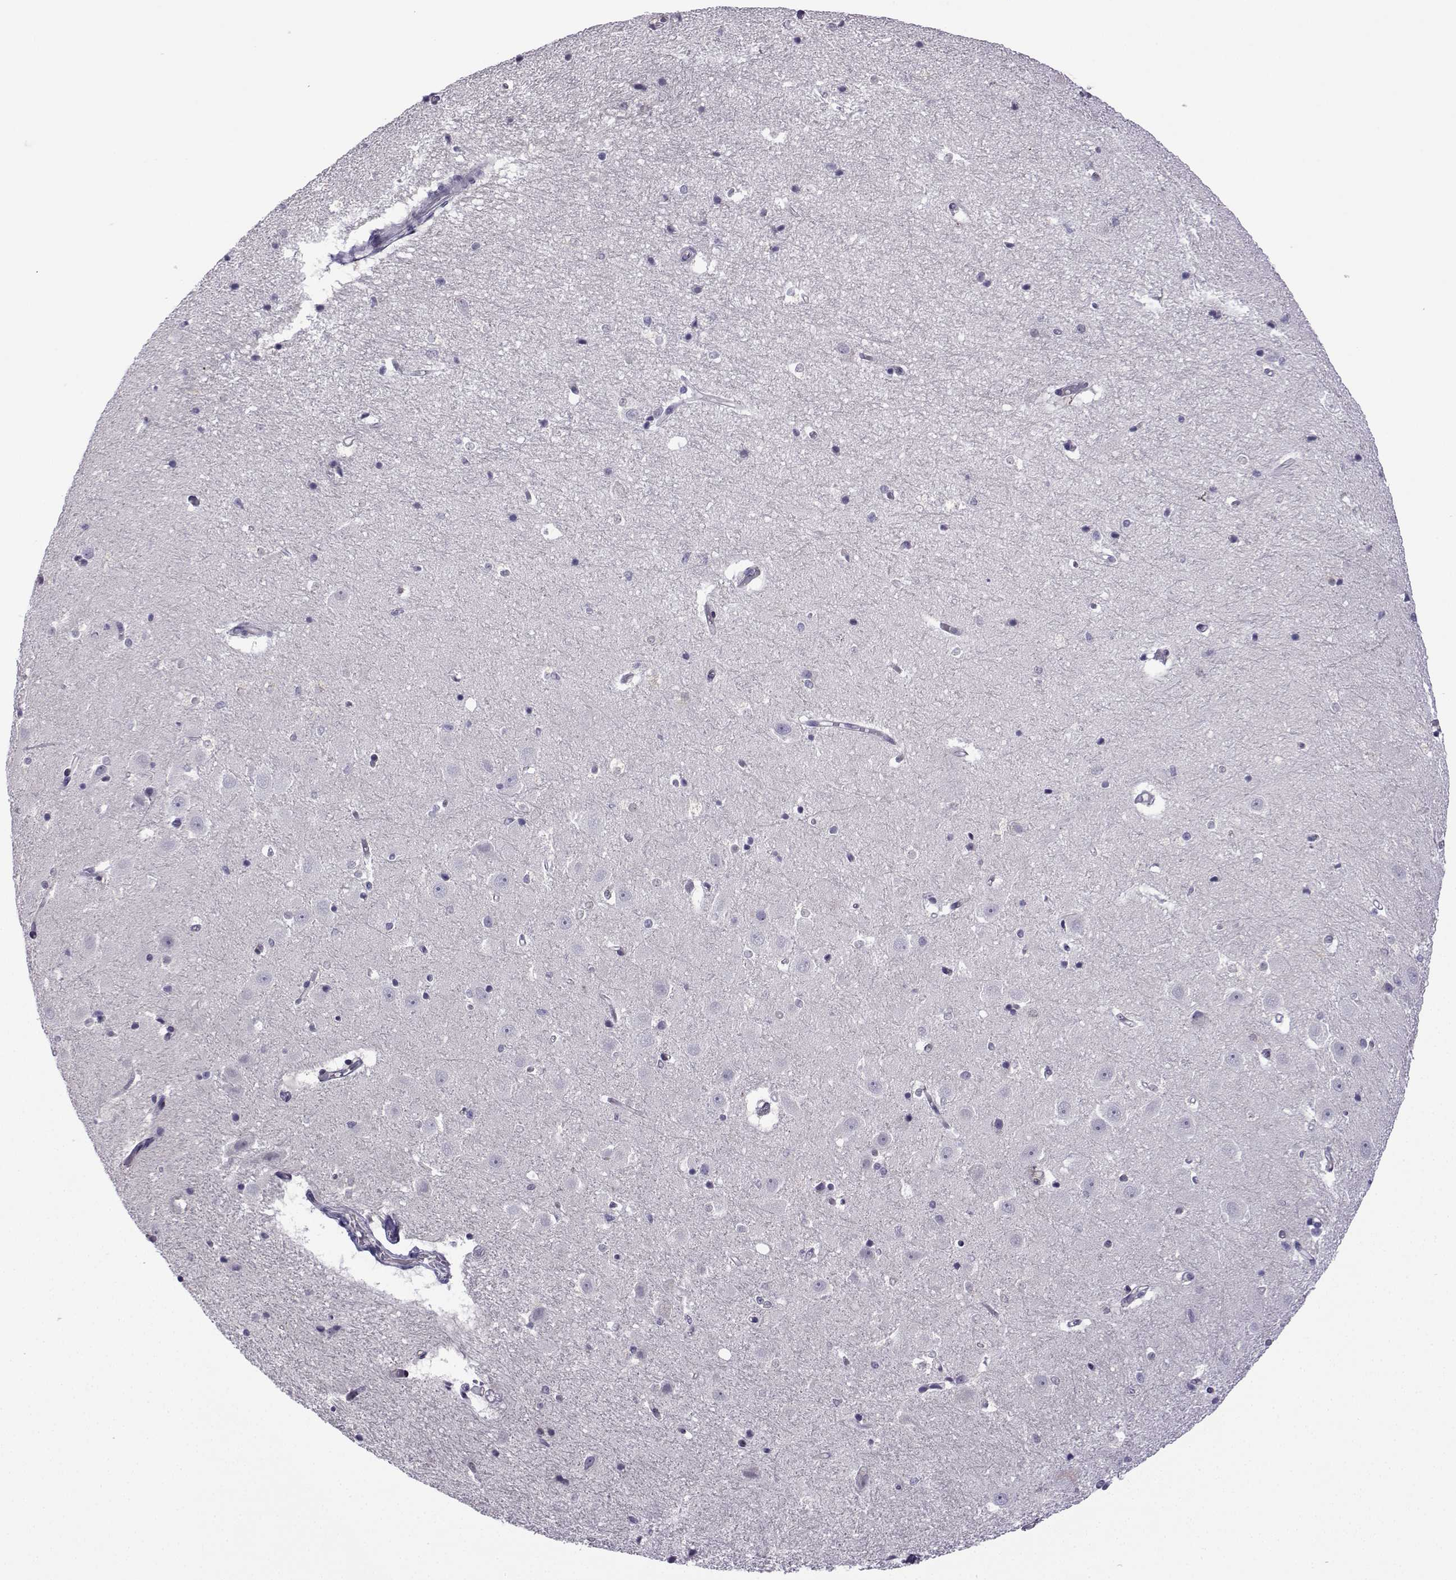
{"staining": {"intensity": "negative", "quantity": "none", "location": "none"}, "tissue": "hippocampus", "cell_type": "Glial cells", "image_type": "normal", "snomed": [{"axis": "morphology", "description": "Normal tissue, NOS"}, {"axis": "topography", "description": "Hippocampus"}], "caption": "The immunohistochemistry (IHC) photomicrograph has no significant expression in glial cells of hippocampus. (DAB immunohistochemistry visualized using brightfield microscopy, high magnification).", "gene": "INCENP", "patient": {"sex": "male", "age": 44}}